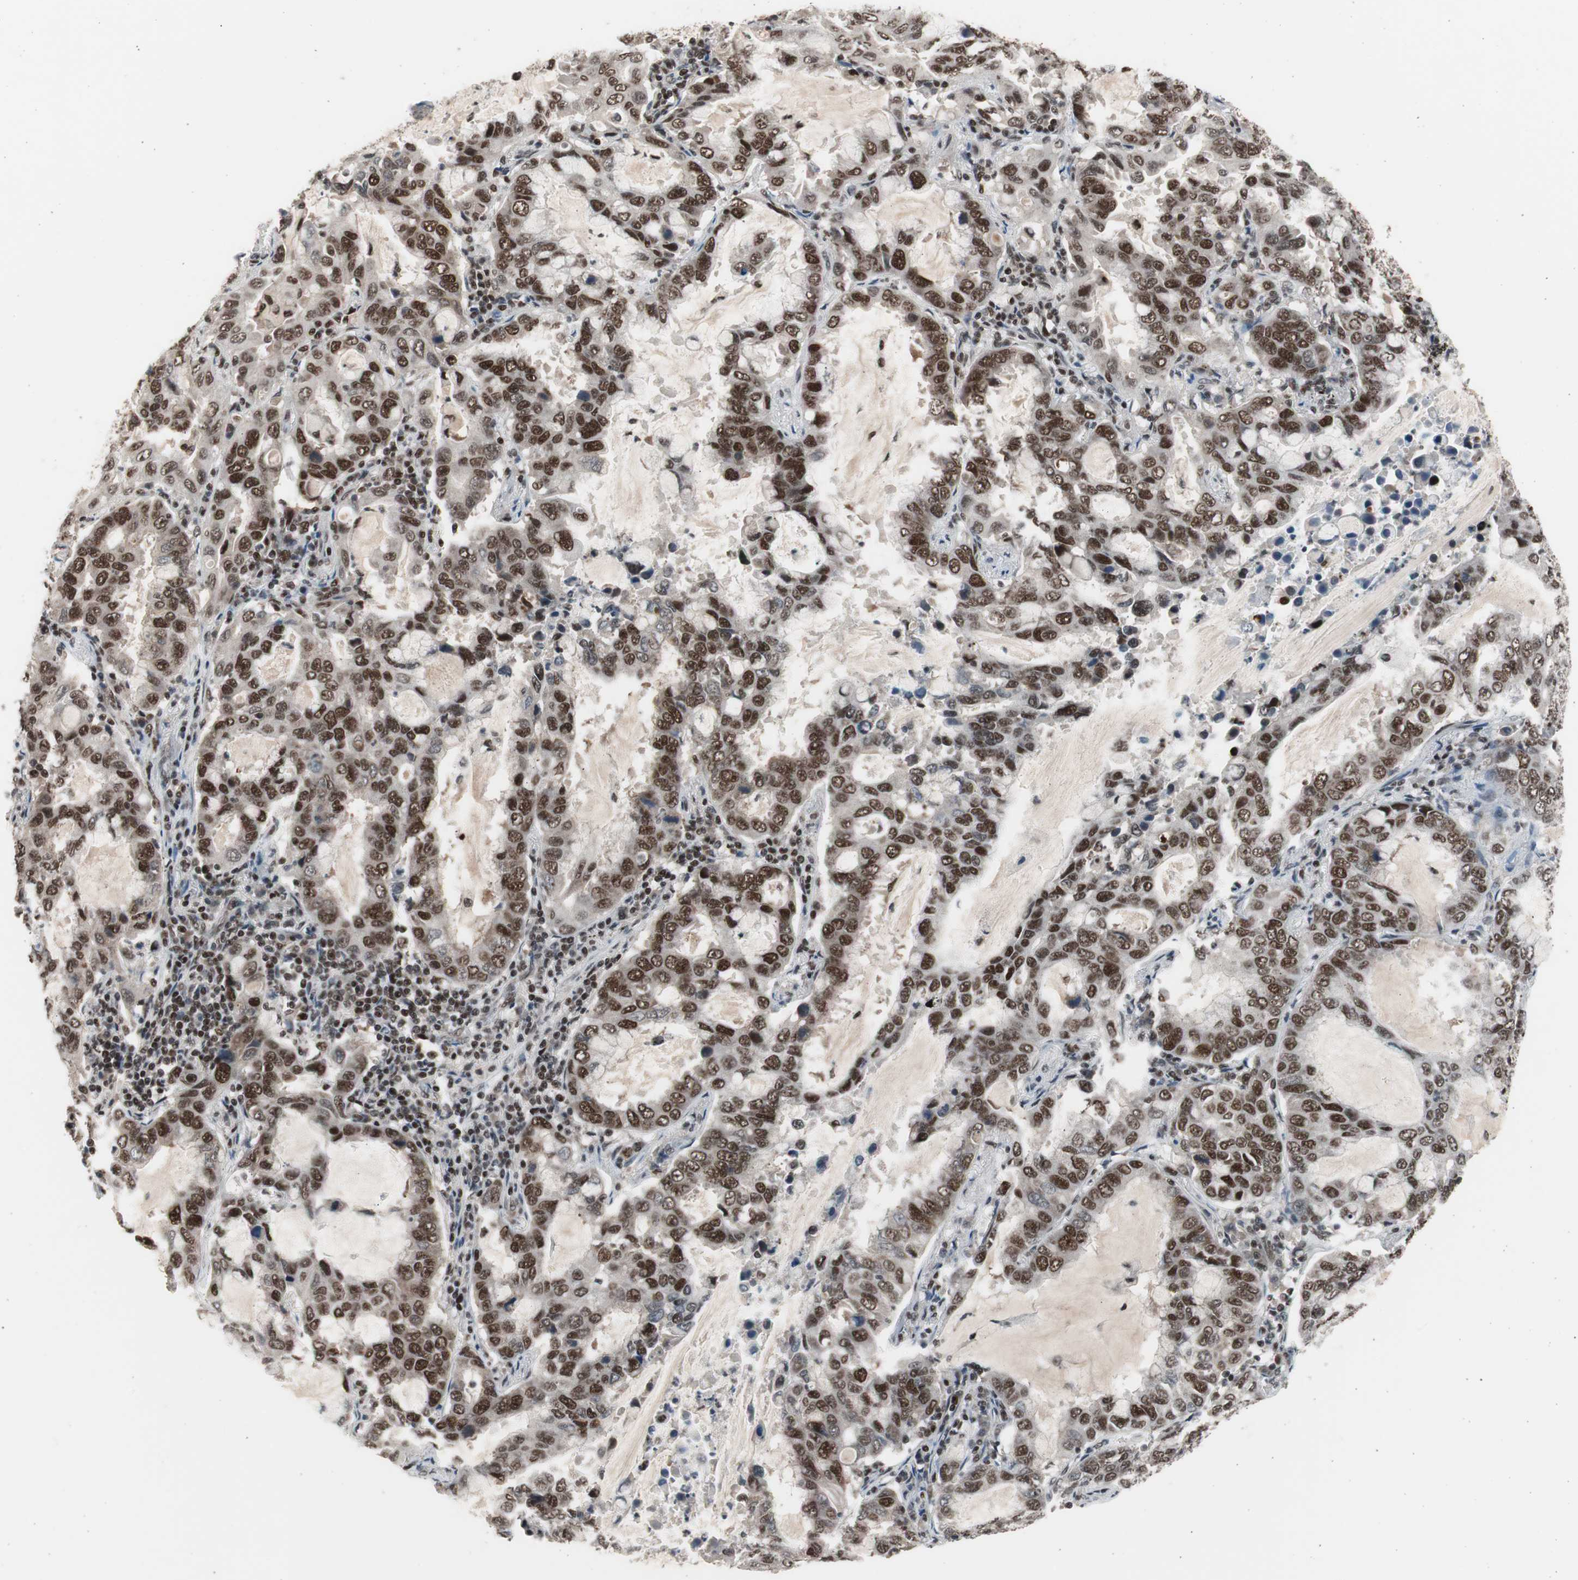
{"staining": {"intensity": "strong", "quantity": ">75%", "location": "nuclear"}, "tissue": "lung cancer", "cell_type": "Tumor cells", "image_type": "cancer", "snomed": [{"axis": "morphology", "description": "Adenocarcinoma, NOS"}, {"axis": "topography", "description": "Lung"}], "caption": "Immunohistochemistry staining of lung cancer (adenocarcinoma), which exhibits high levels of strong nuclear positivity in about >75% of tumor cells indicating strong nuclear protein staining. The staining was performed using DAB (brown) for protein detection and nuclei were counterstained in hematoxylin (blue).", "gene": "RPA1", "patient": {"sex": "male", "age": 64}}